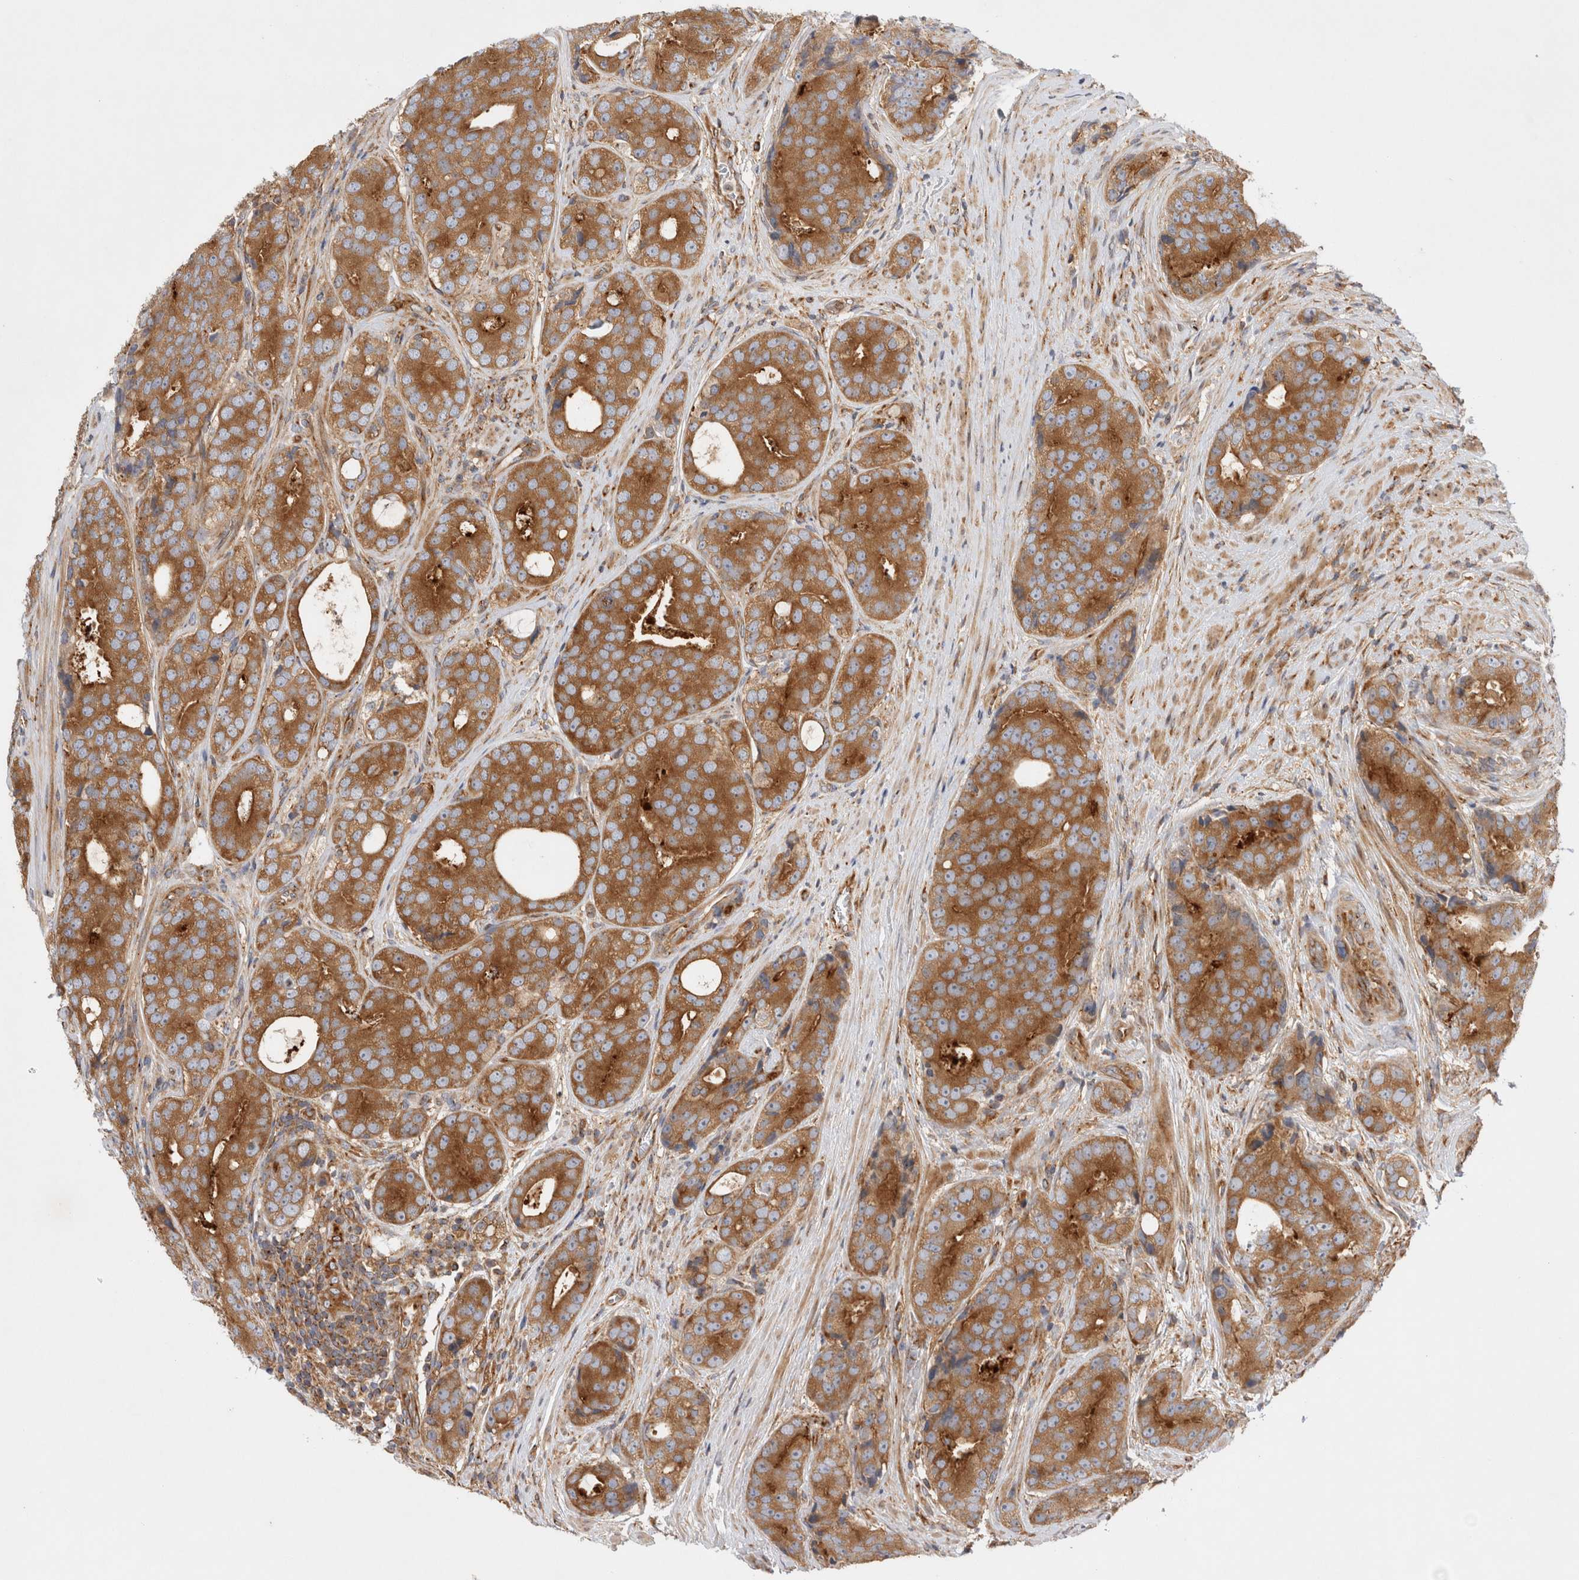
{"staining": {"intensity": "strong", "quantity": ">75%", "location": "cytoplasmic/membranous"}, "tissue": "prostate cancer", "cell_type": "Tumor cells", "image_type": "cancer", "snomed": [{"axis": "morphology", "description": "Adenocarcinoma, High grade"}, {"axis": "topography", "description": "Prostate"}], "caption": "Prostate cancer (adenocarcinoma (high-grade)) stained with DAB IHC displays high levels of strong cytoplasmic/membranous expression in approximately >75% of tumor cells.", "gene": "GPR150", "patient": {"sex": "male", "age": 56}}